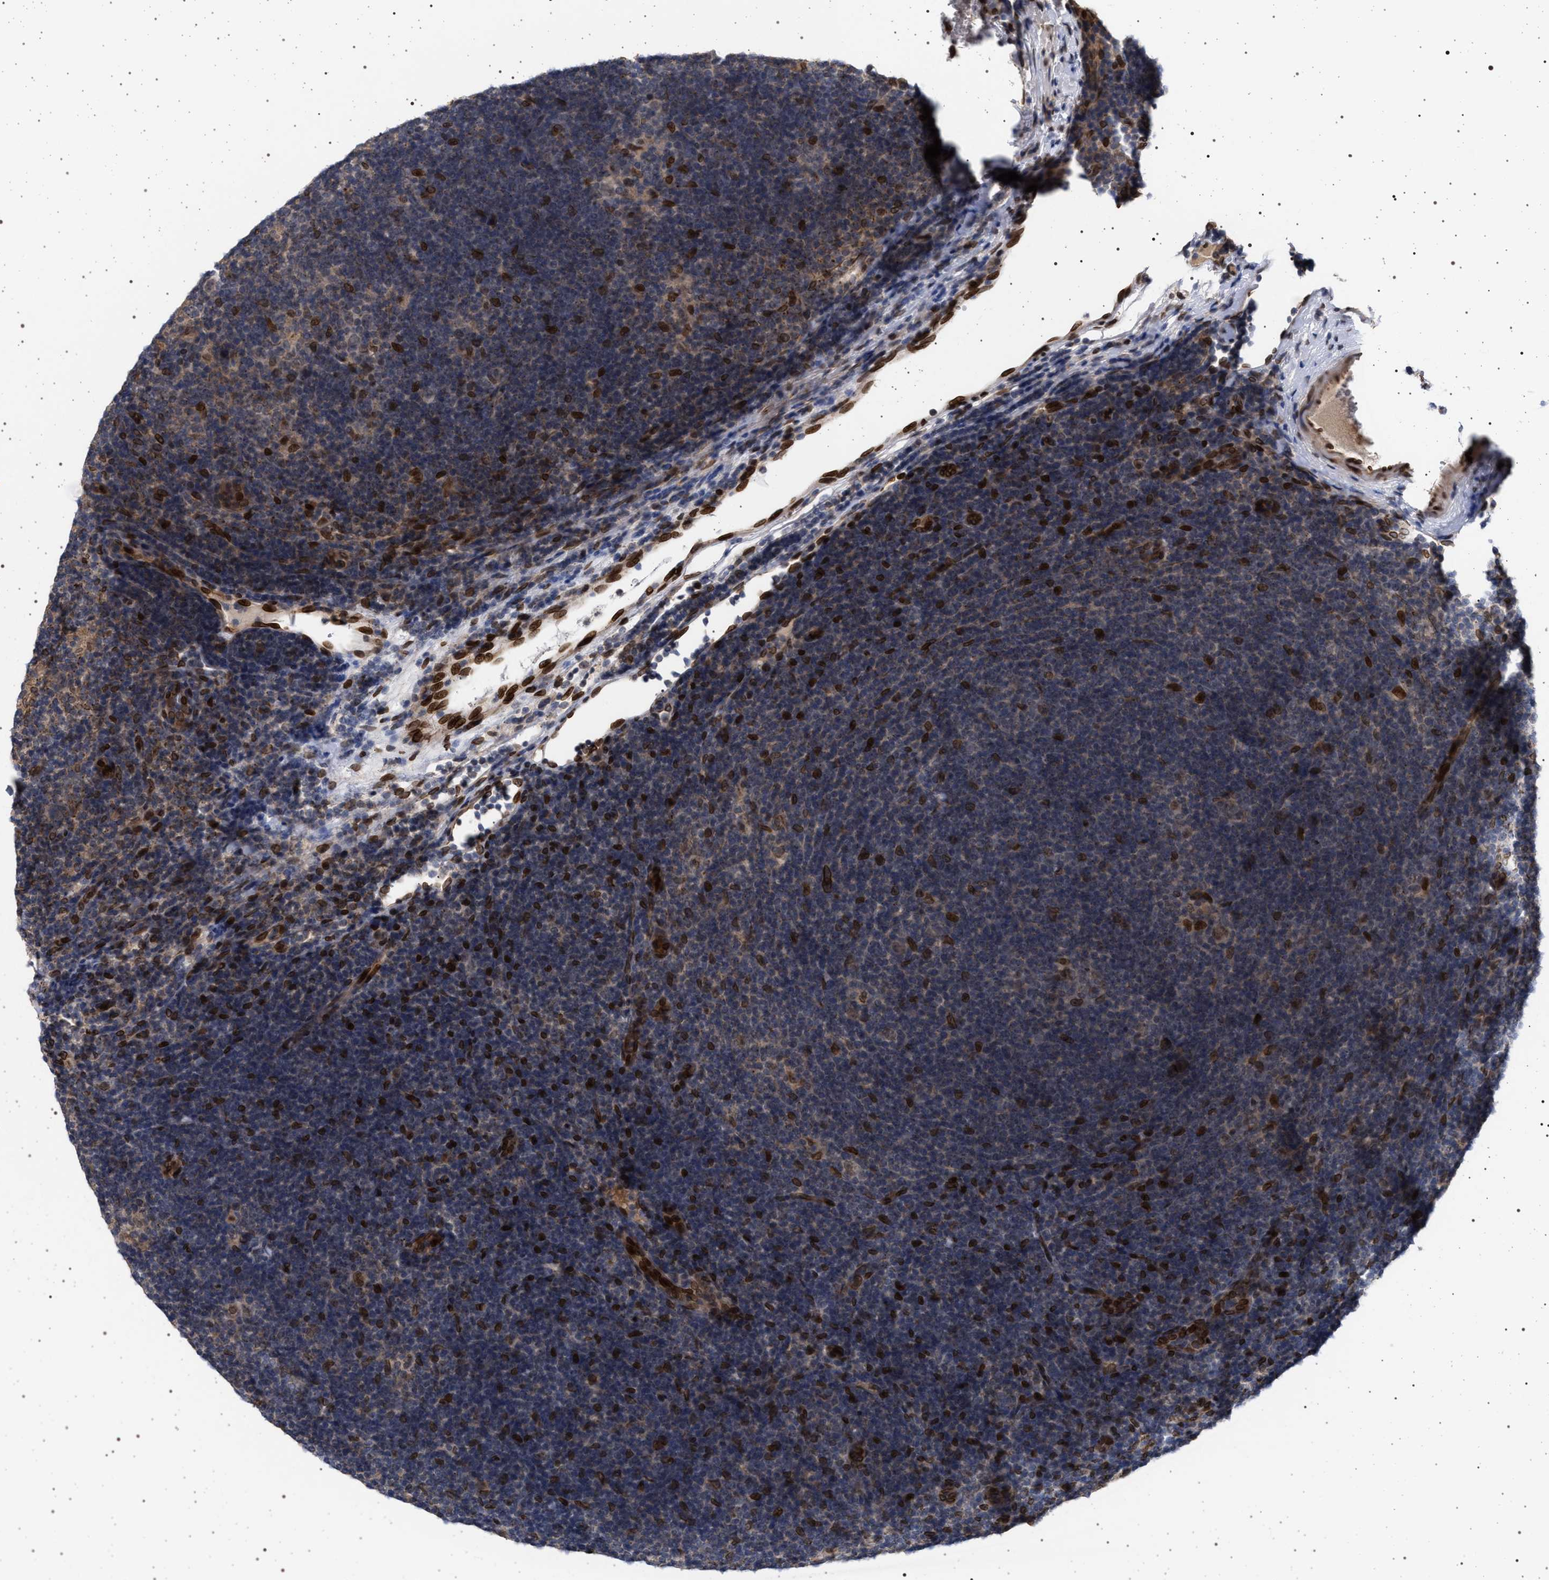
{"staining": {"intensity": "moderate", "quantity": ">75%", "location": "cytoplasmic/membranous,nuclear"}, "tissue": "lymphoma", "cell_type": "Tumor cells", "image_type": "cancer", "snomed": [{"axis": "morphology", "description": "Hodgkin's disease, NOS"}, {"axis": "topography", "description": "Lymph node"}], "caption": "An immunohistochemistry micrograph of tumor tissue is shown. Protein staining in brown highlights moderate cytoplasmic/membranous and nuclear positivity in Hodgkin's disease within tumor cells.", "gene": "ING2", "patient": {"sex": "female", "age": 57}}